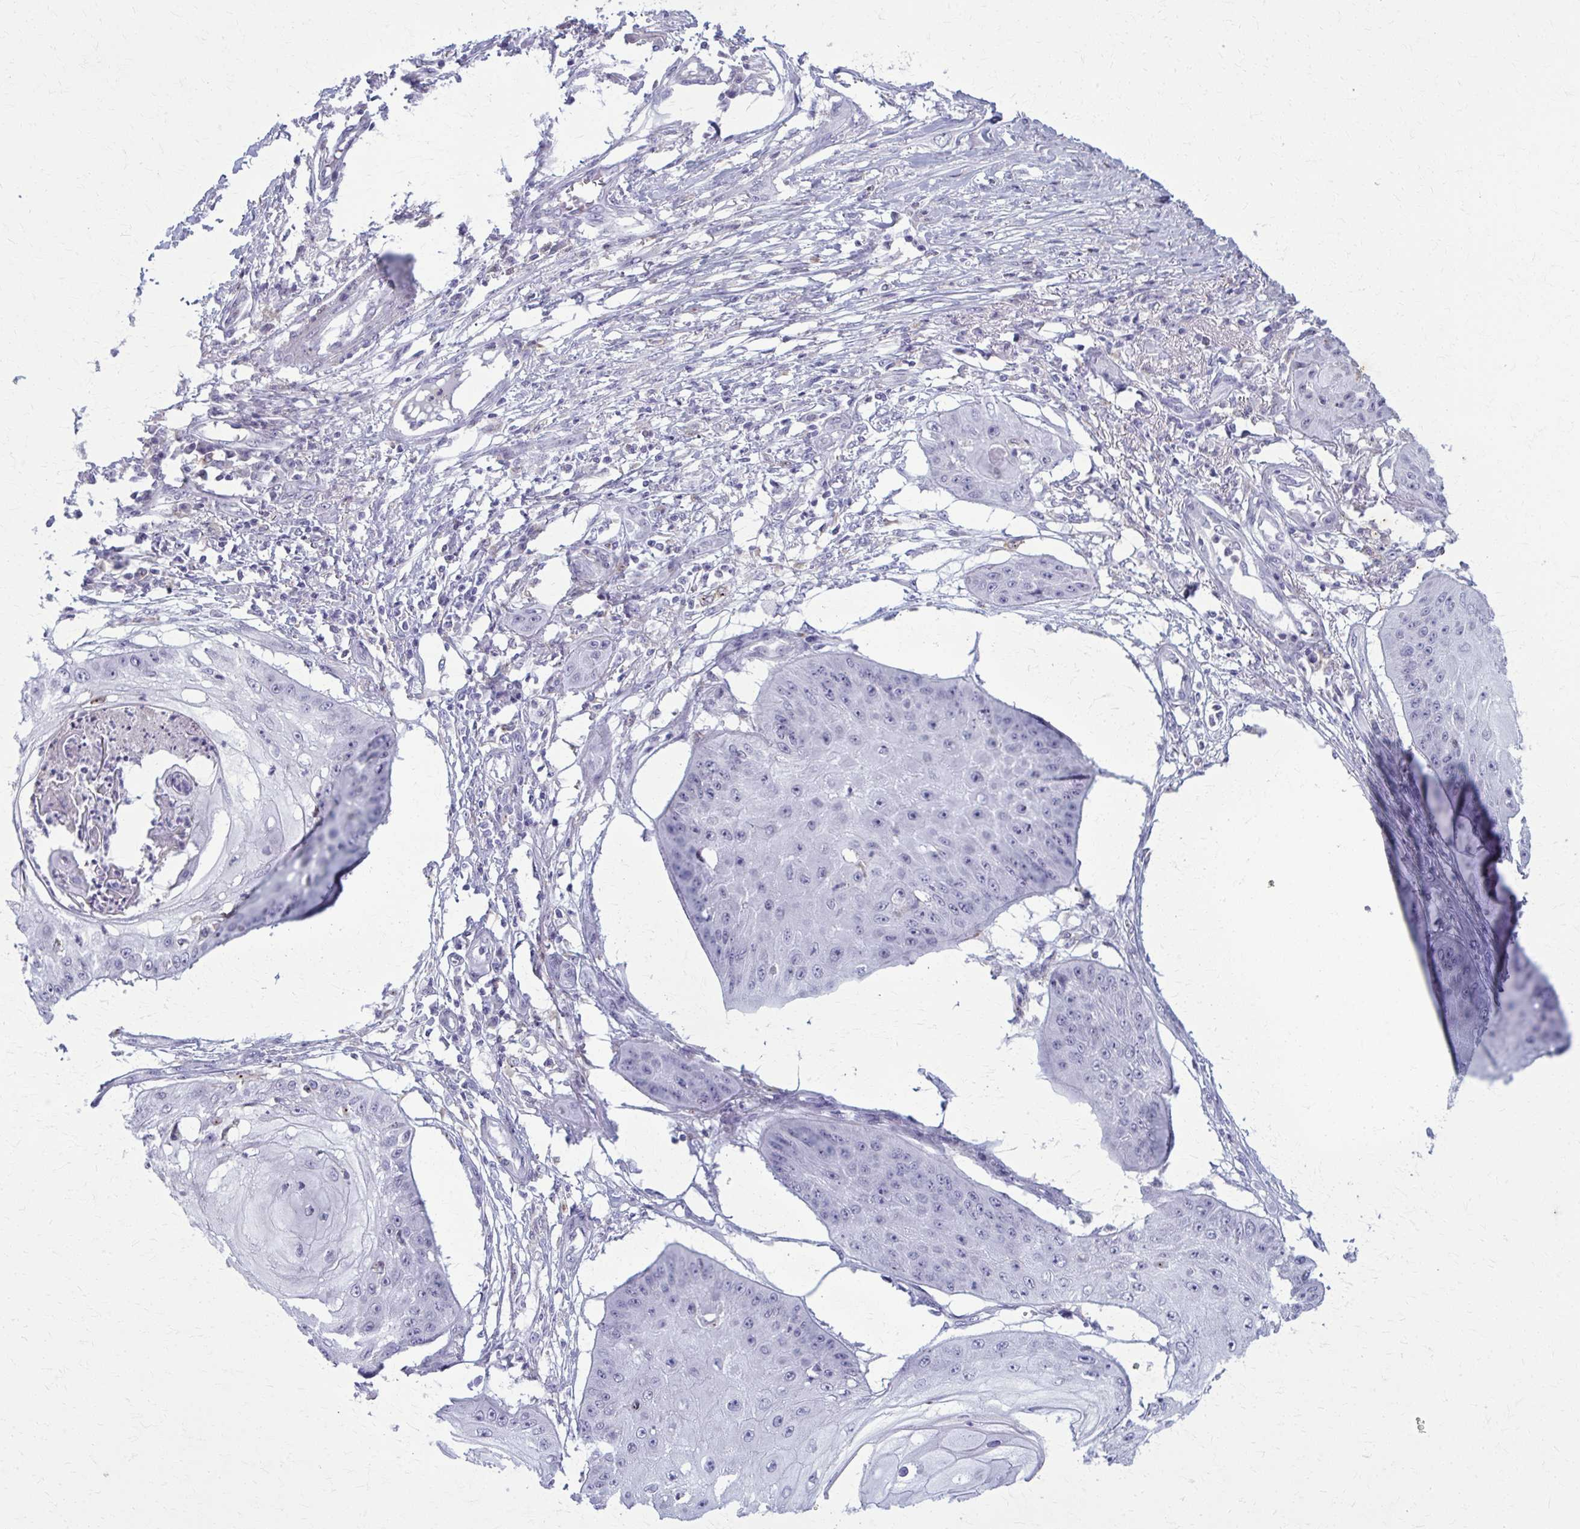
{"staining": {"intensity": "negative", "quantity": "none", "location": "none"}, "tissue": "skin cancer", "cell_type": "Tumor cells", "image_type": "cancer", "snomed": [{"axis": "morphology", "description": "Squamous cell carcinoma, NOS"}, {"axis": "topography", "description": "Skin"}], "caption": "DAB (3,3'-diaminobenzidine) immunohistochemical staining of human skin squamous cell carcinoma demonstrates no significant positivity in tumor cells. (DAB (3,3'-diaminobenzidine) immunohistochemistry with hematoxylin counter stain).", "gene": "CARD9", "patient": {"sex": "male", "age": 70}}